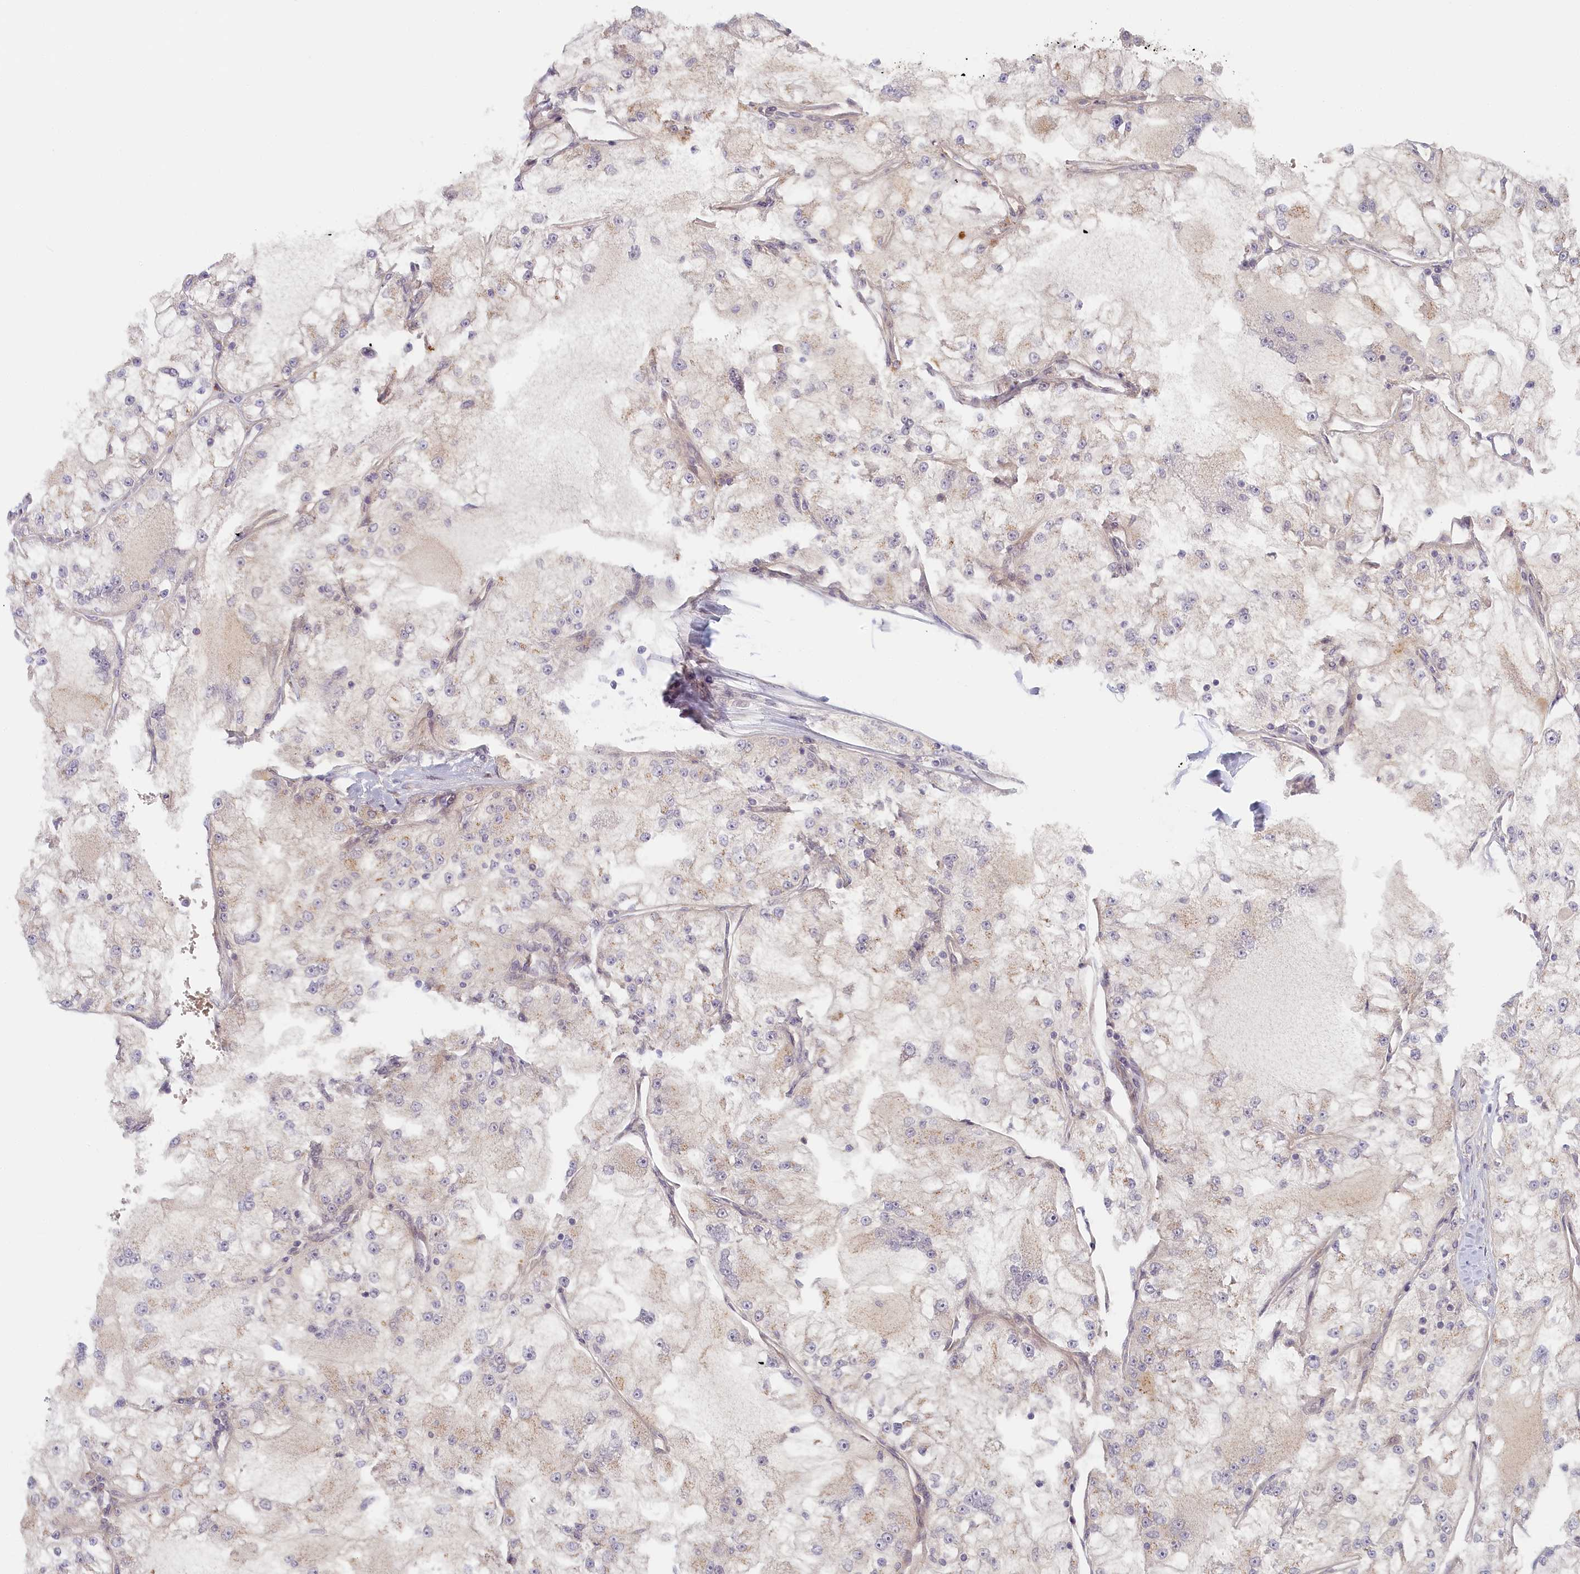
{"staining": {"intensity": "negative", "quantity": "none", "location": "none"}, "tissue": "renal cancer", "cell_type": "Tumor cells", "image_type": "cancer", "snomed": [{"axis": "morphology", "description": "Adenocarcinoma, NOS"}, {"axis": "topography", "description": "Kidney"}], "caption": "This is a image of immunohistochemistry staining of adenocarcinoma (renal), which shows no staining in tumor cells.", "gene": "STX16", "patient": {"sex": "female", "age": 72}}